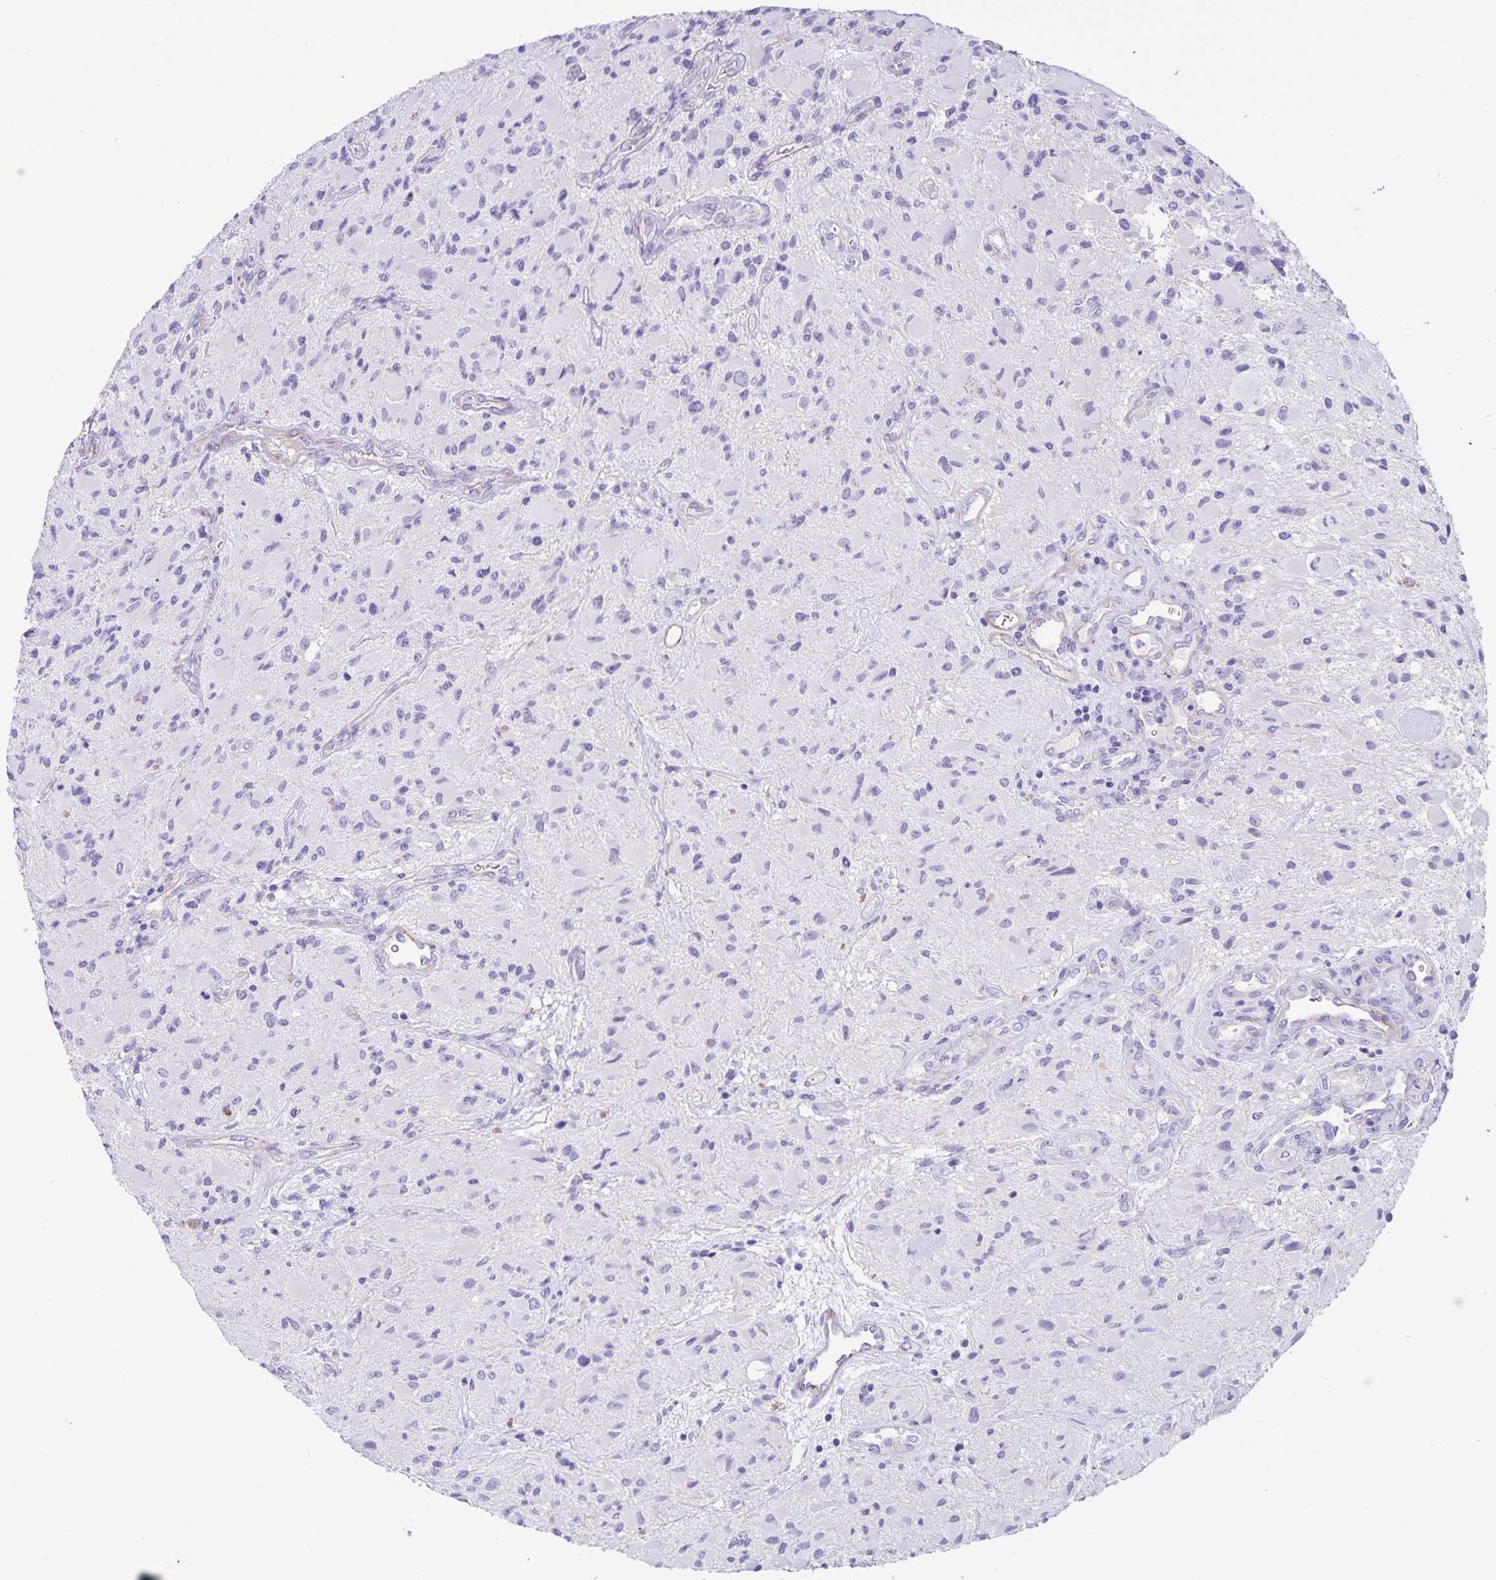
{"staining": {"intensity": "negative", "quantity": "none", "location": "none"}, "tissue": "glioma", "cell_type": "Tumor cells", "image_type": "cancer", "snomed": [{"axis": "morphology", "description": "Glioma, malignant, High grade"}, {"axis": "topography", "description": "Brain"}], "caption": "Photomicrograph shows no protein expression in tumor cells of glioma tissue. Brightfield microscopy of immunohistochemistry stained with DAB (3,3'-diaminobenzidine) (brown) and hematoxylin (blue), captured at high magnification.", "gene": "UBQLN3", "patient": {"sex": "female", "age": 65}}